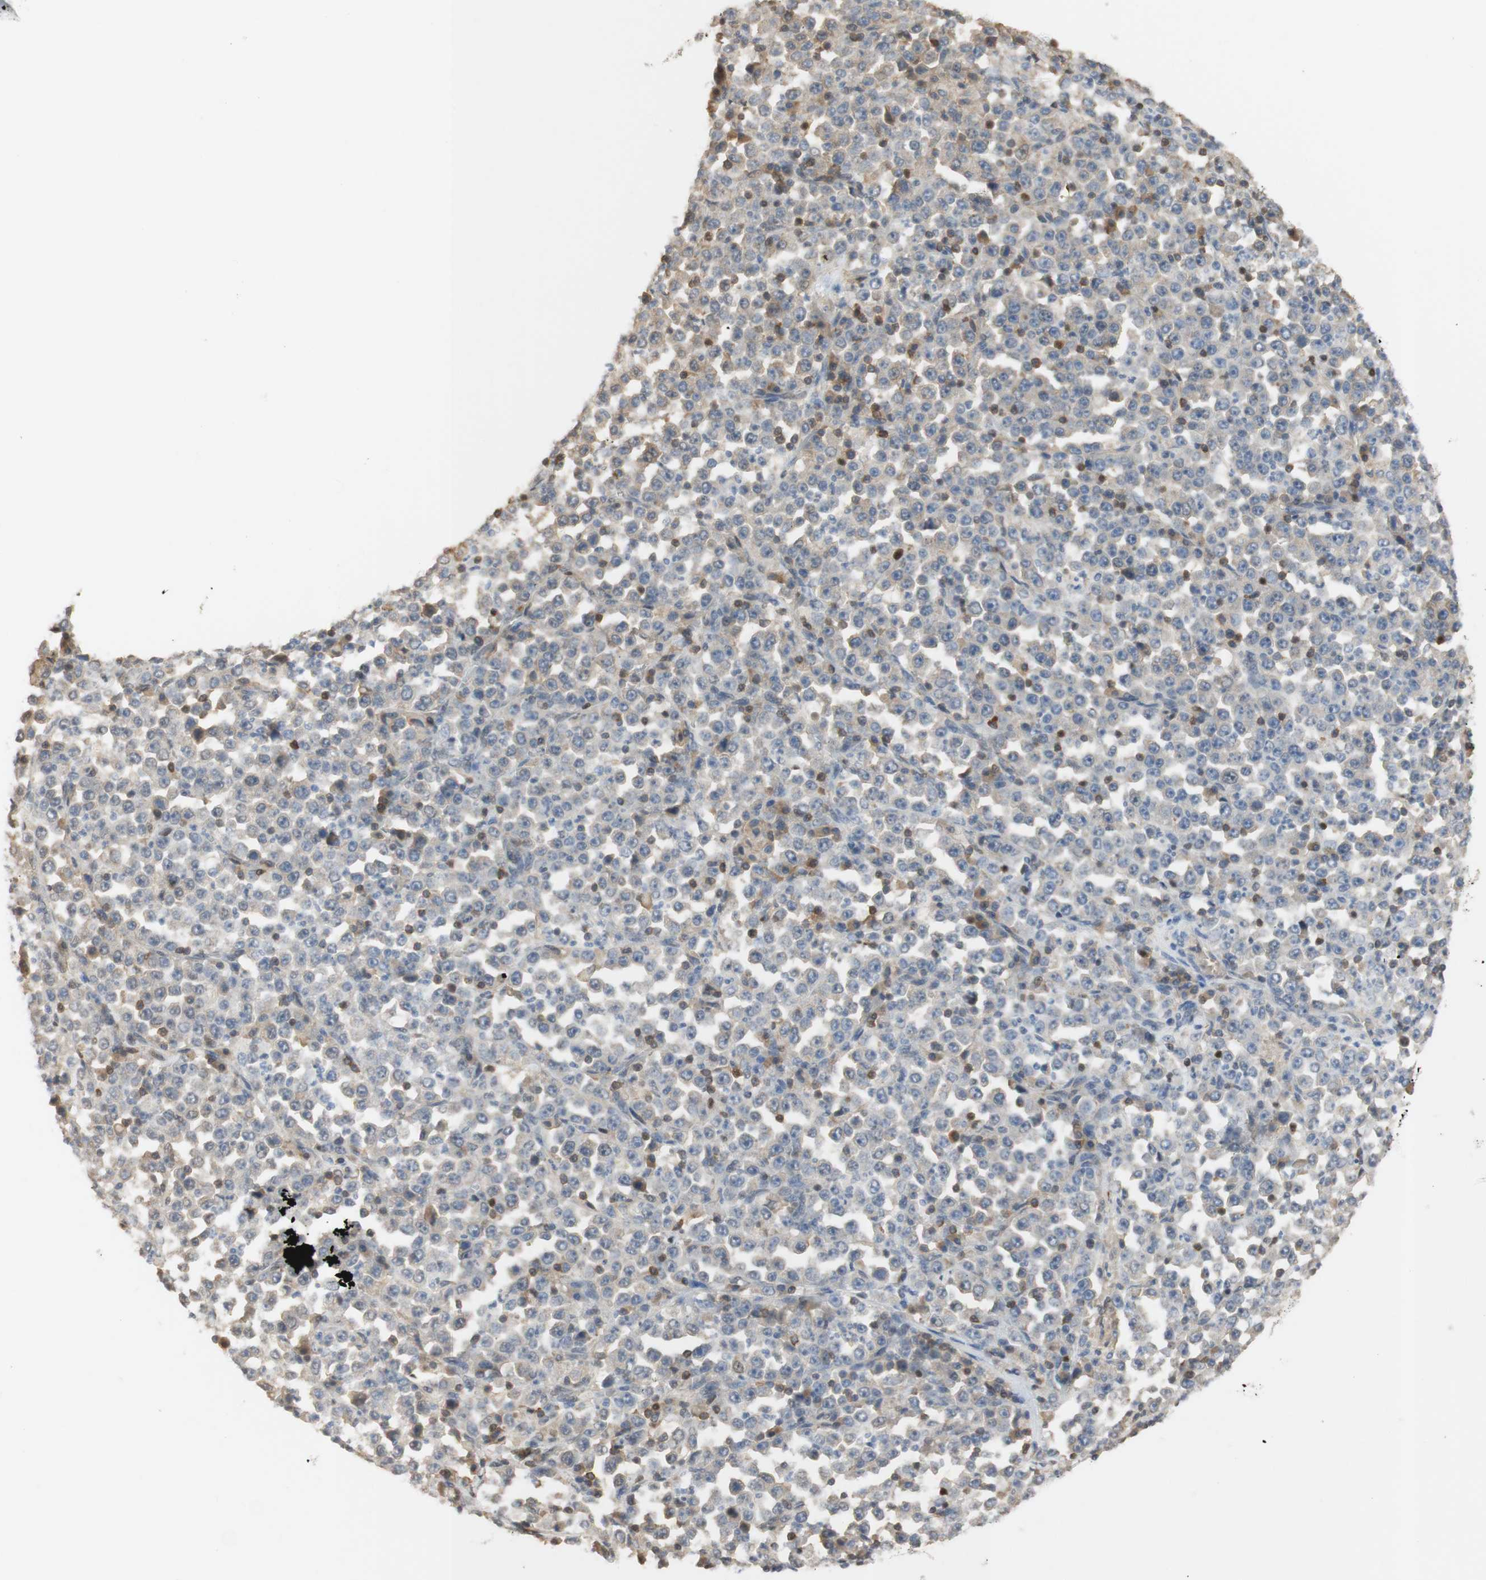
{"staining": {"intensity": "weak", "quantity": "<25%", "location": "cytoplasmic/membranous"}, "tissue": "stomach cancer", "cell_type": "Tumor cells", "image_type": "cancer", "snomed": [{"axis": "morphology", "description": "Normal tissue, NOS"}, {"axis": "morphology", "description": "Adenocarcinoma, NOS"}, {"axis": "topography", "description": "Stomach, upper"}, {"axis": "topography", "description": "Stomach"}], "caption": "Tumor cells show no significant protein positivity in stomach adenocarcinoma.", "gene": "NAP1L4", "patient": {"sex": "male", "age": 59}}